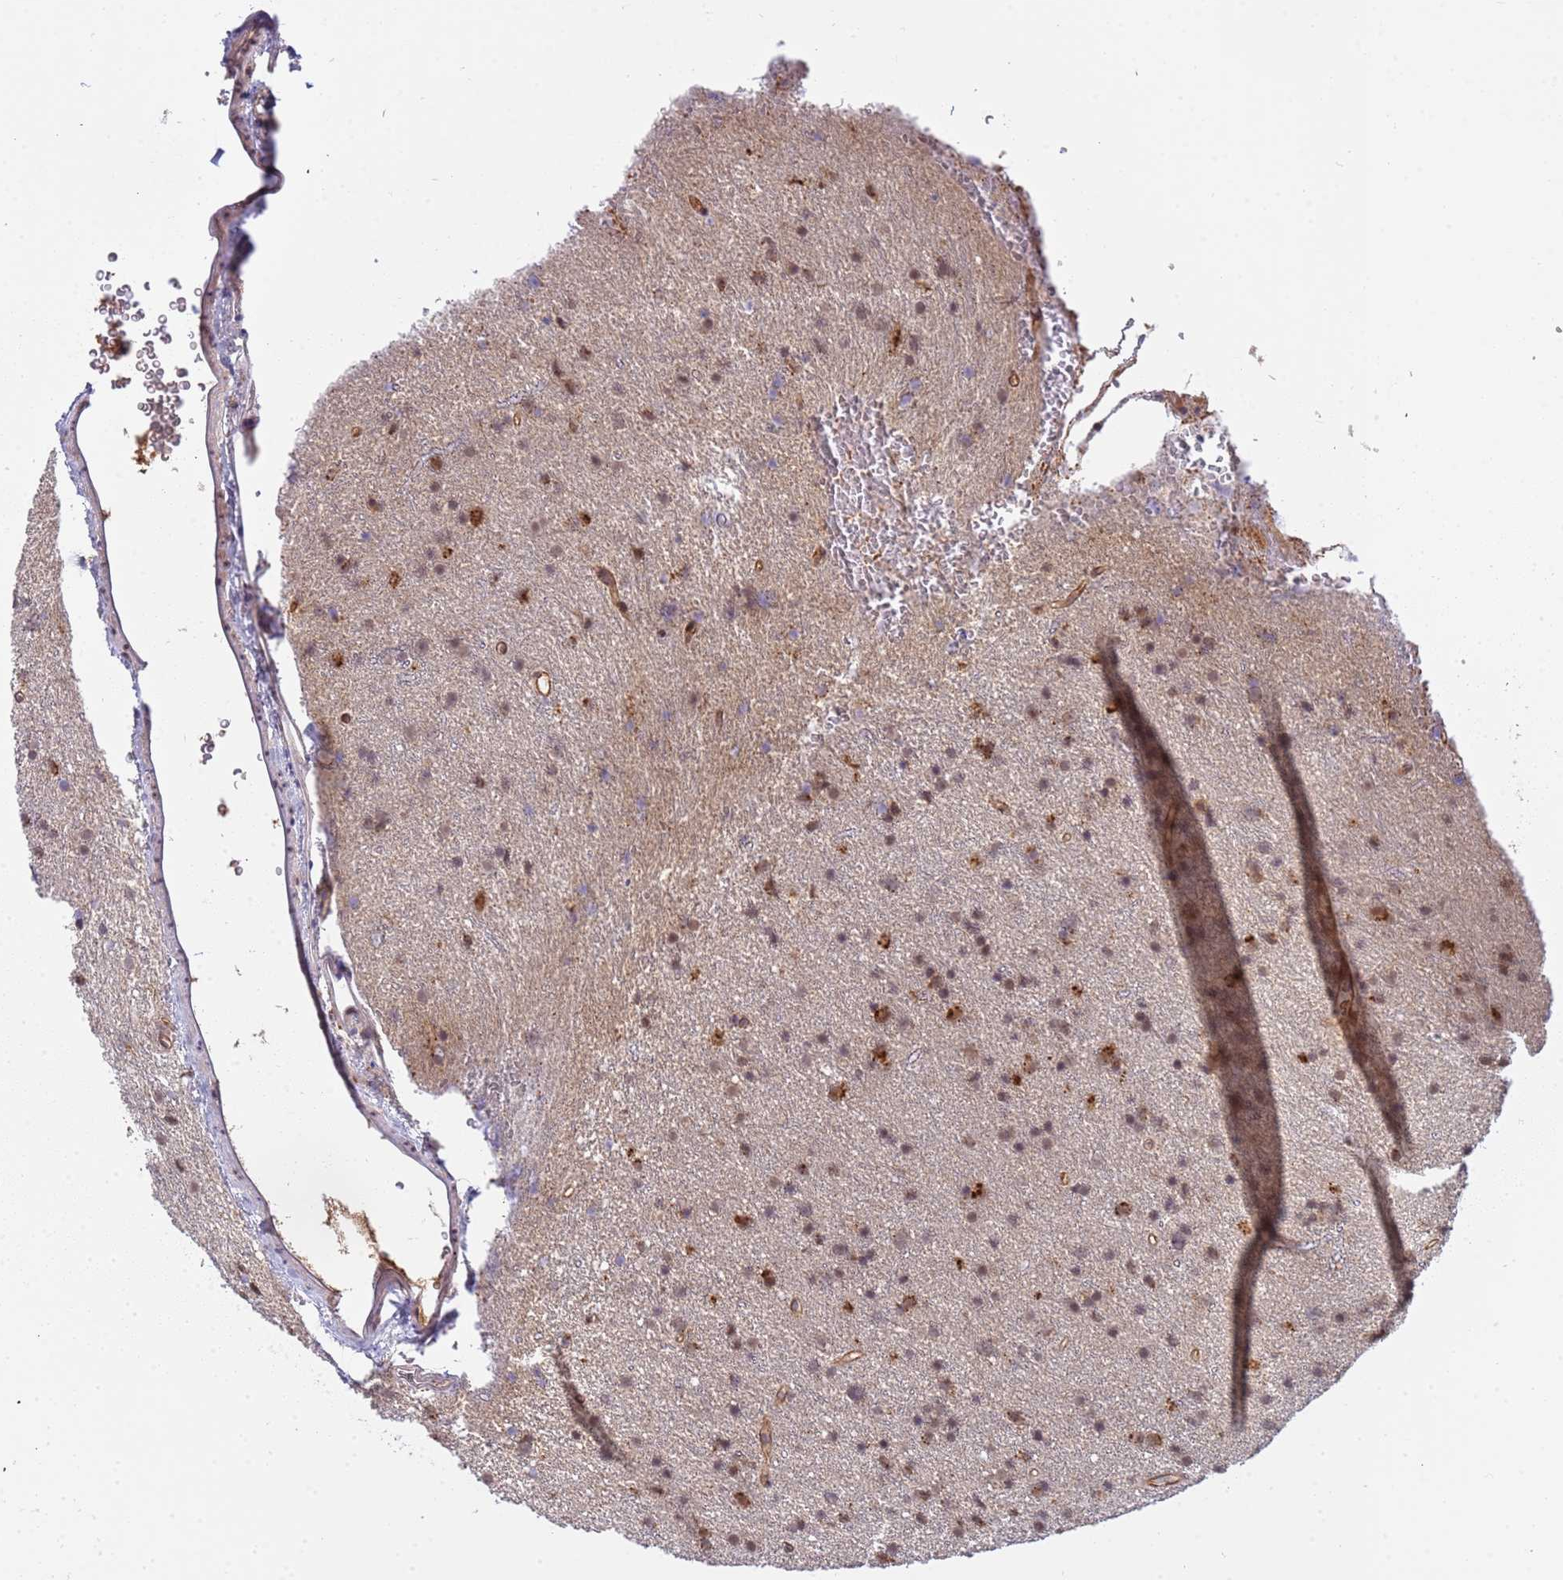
{"staining": {"intensity": "weak", "quantity": "25%-75%", "location": "nuclear"}, "tissue": "glioma", "cell_type": "Tumor cells", "image_type": "cancer", "snomed": [{"axis": "morphology", "description": "Glioma, malignant, Low grade"}, {"axis": "topography", "description": "Cerebral cortex"}], "caption": "Glioma stained with a protein marker displays weak staining in tumor cells.", "gene": "EMC2", "patient": {"sex": "female", "age": 39}}